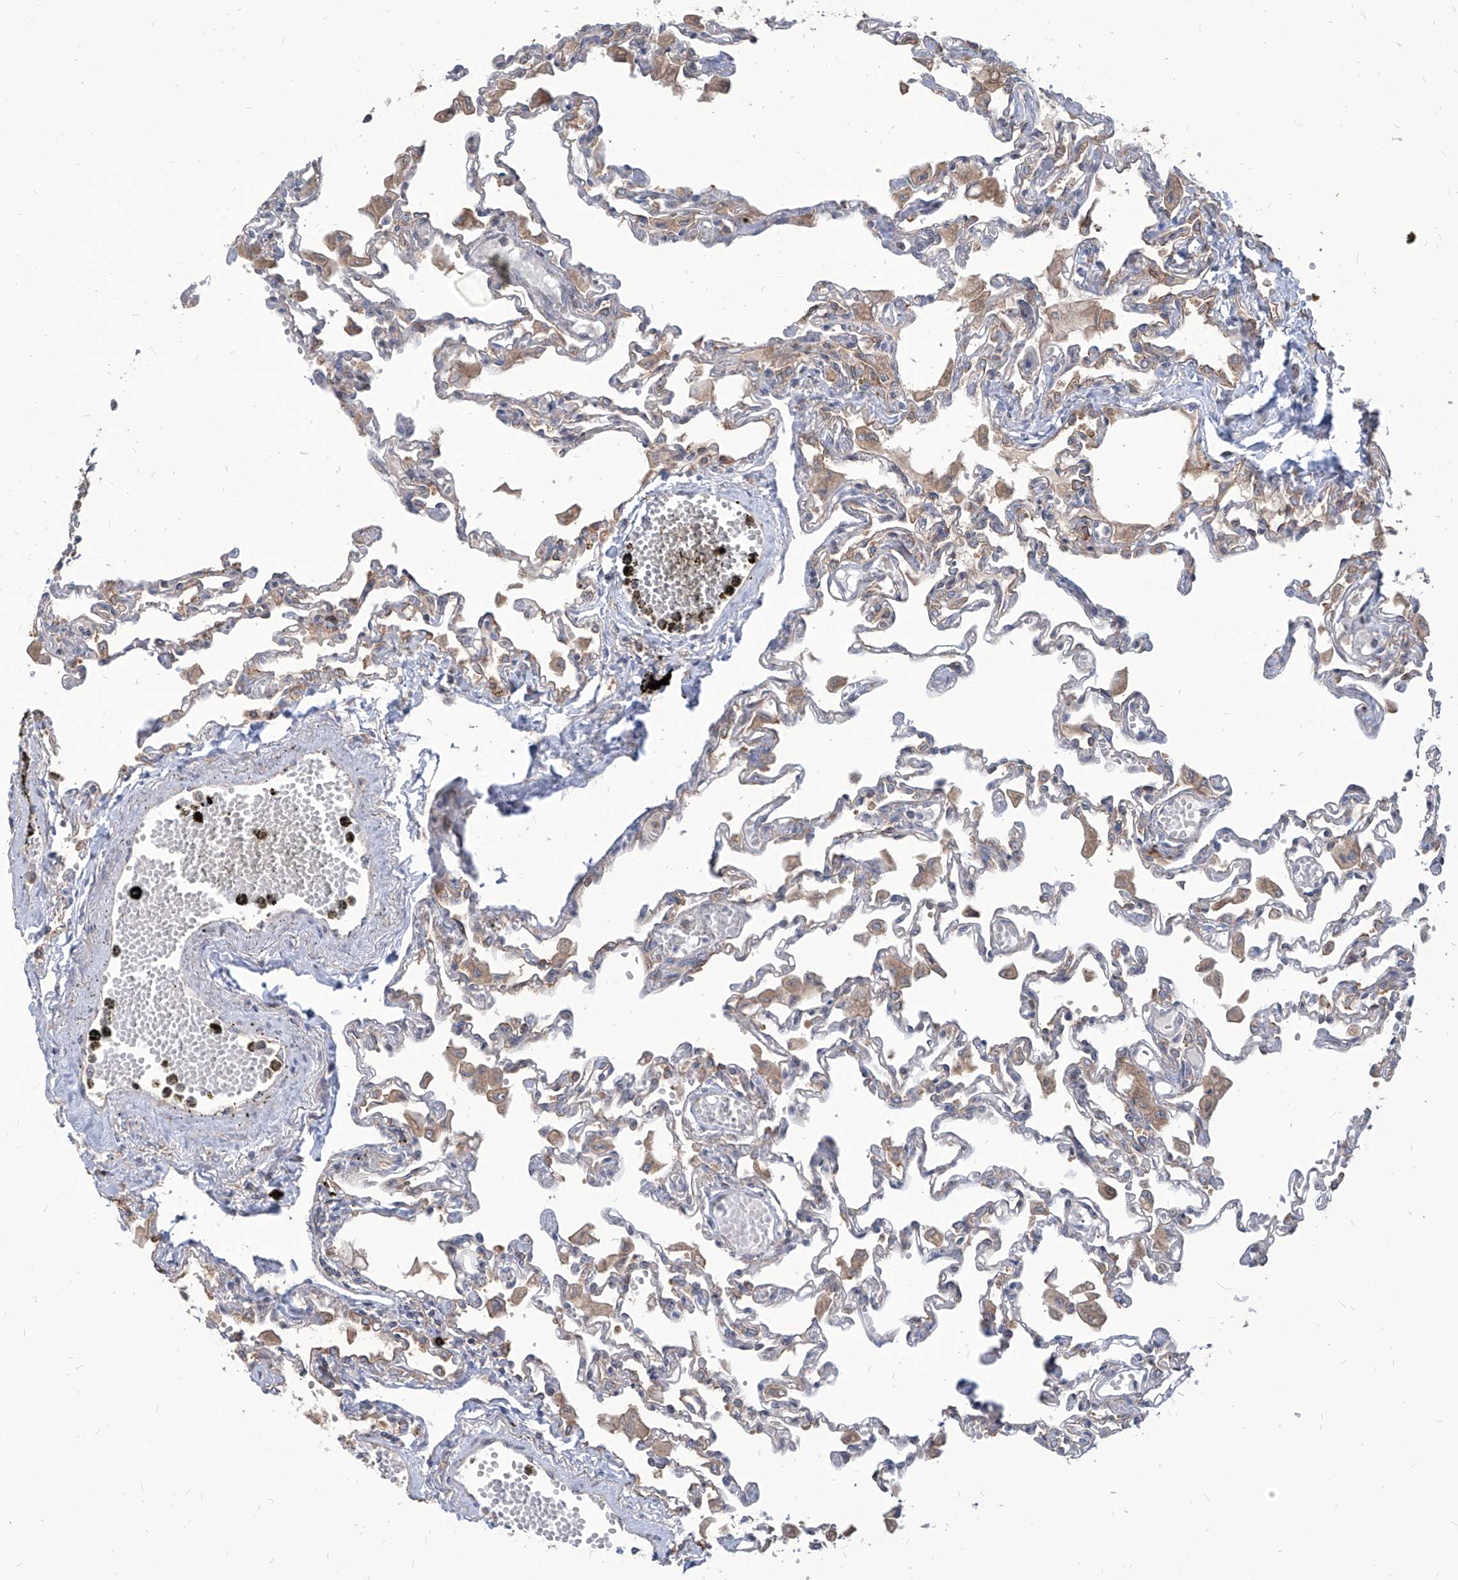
{"staining": {"intensity": "weak", "quantity": "<25%", "location": "cytoplasmic/membranous"}, "tissue": "lung", "cell_type": "Alveolar cells", "image_type": "normal", "snomed": [{"axis": "morphology", "description": "Normal tissue, NOS"}, {"axis": "topography", "description": "Bronchus"}, {"axis": "topography", "description": "Lung"}], "caption": "A photomicrograph of human lung is negative for staining in alveolar cells.", "gene": "FAM83B", "patient": {"sex": "female", "age": 49}}